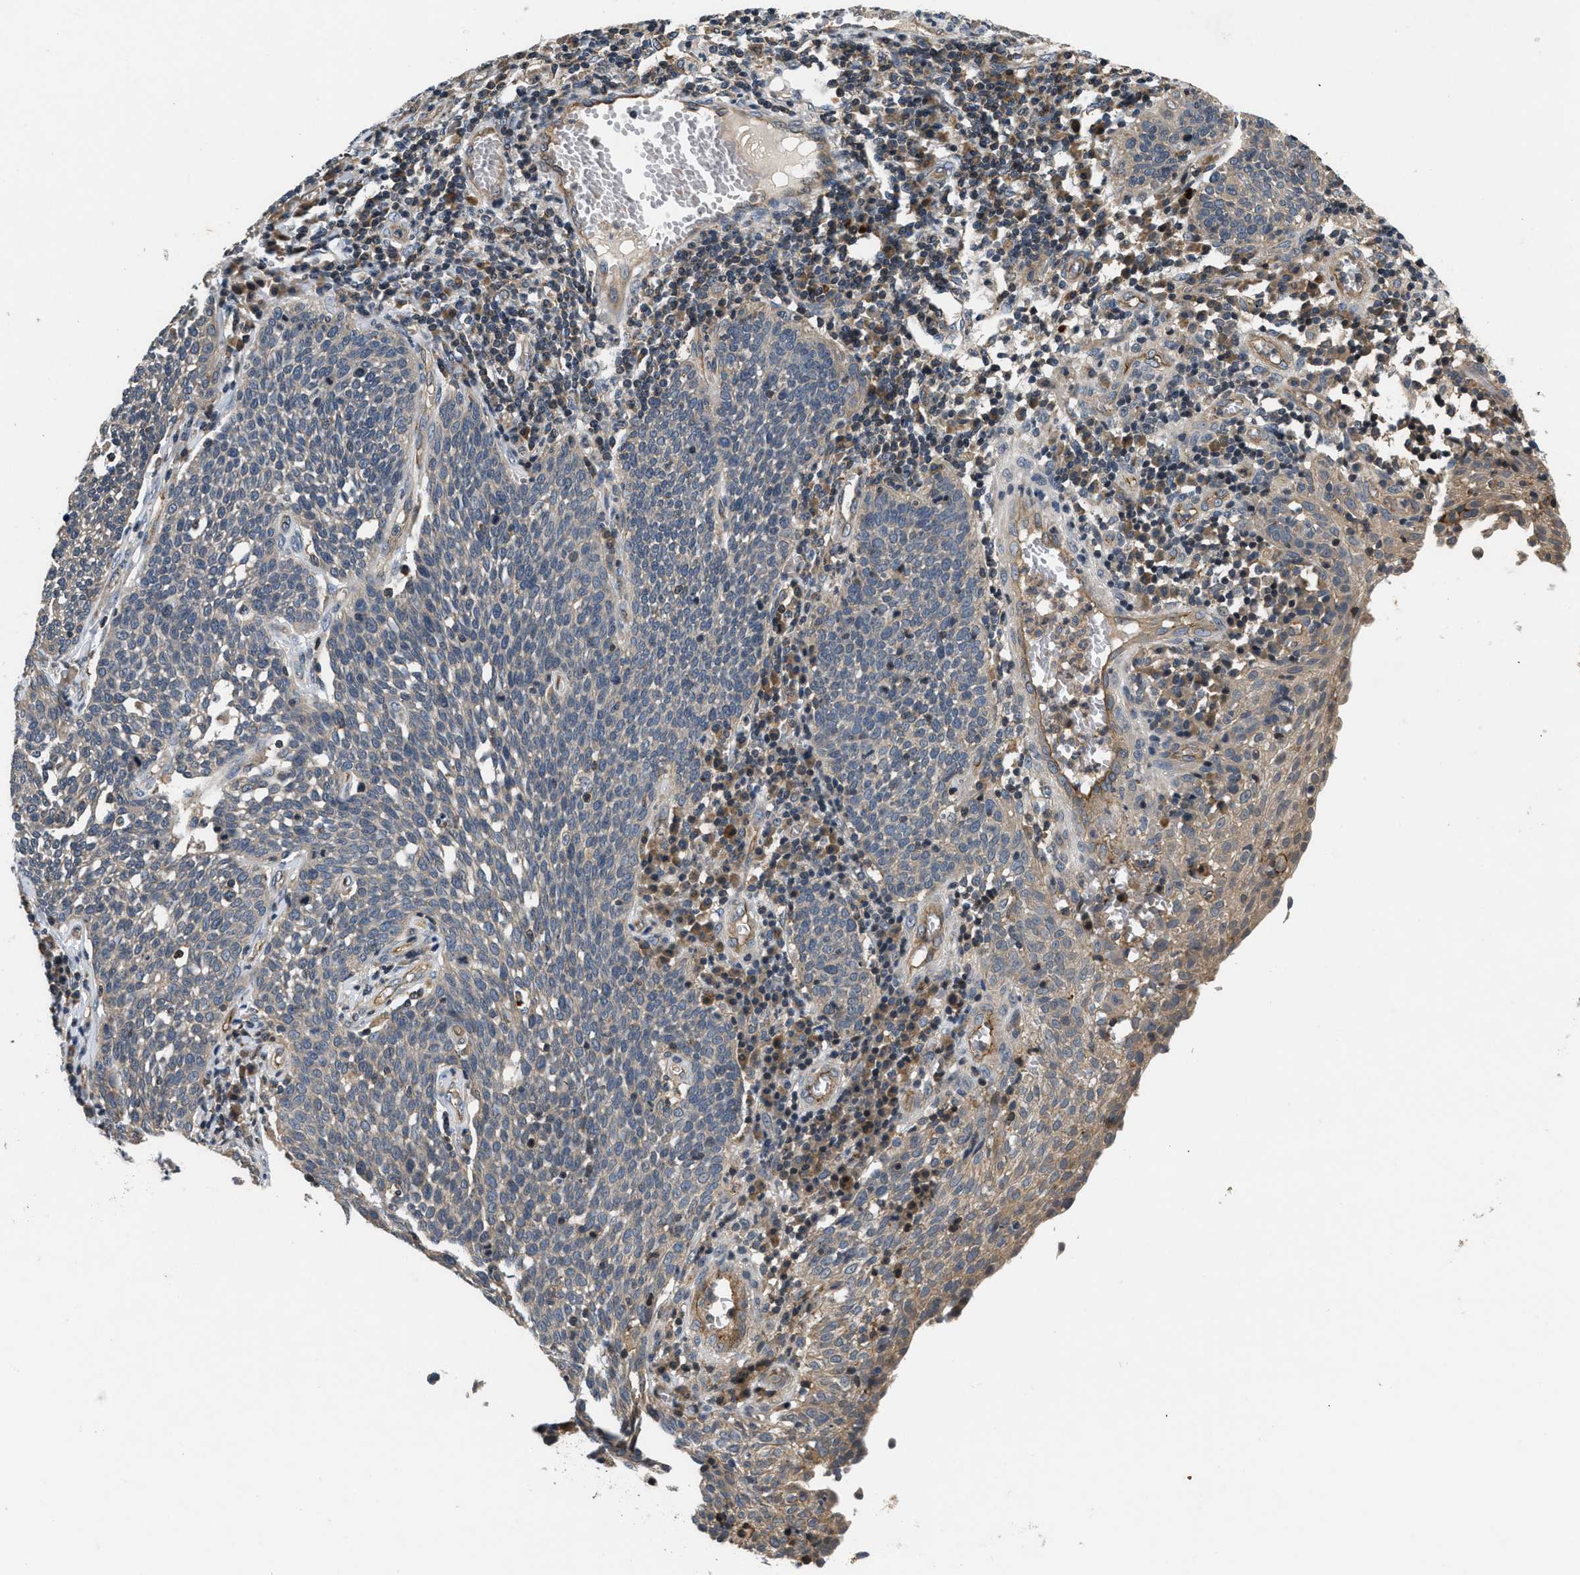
{"staining": {"intensity": "weak", "quantity": "25%-75%", "location": "cytoplasmic/membranous"}, "tissue": "cervical cancer", "cell_type": "Tumor cells", "image_type": "cancer", "snomed": [{"axis": "morphology", "description": "Squamous cell carcinoma, NOS"}, {"axis": "topography", "description": "Cervix"}], "caption": "Protein analysis of cervical cancer (squamous cell carcinoma) tissue reveals weak cytoplasmic/membranous positivity in about 25%-75% of tumor cells.", "gene": "HMGCR", "patient": {"sex": "female", "age": 34}}